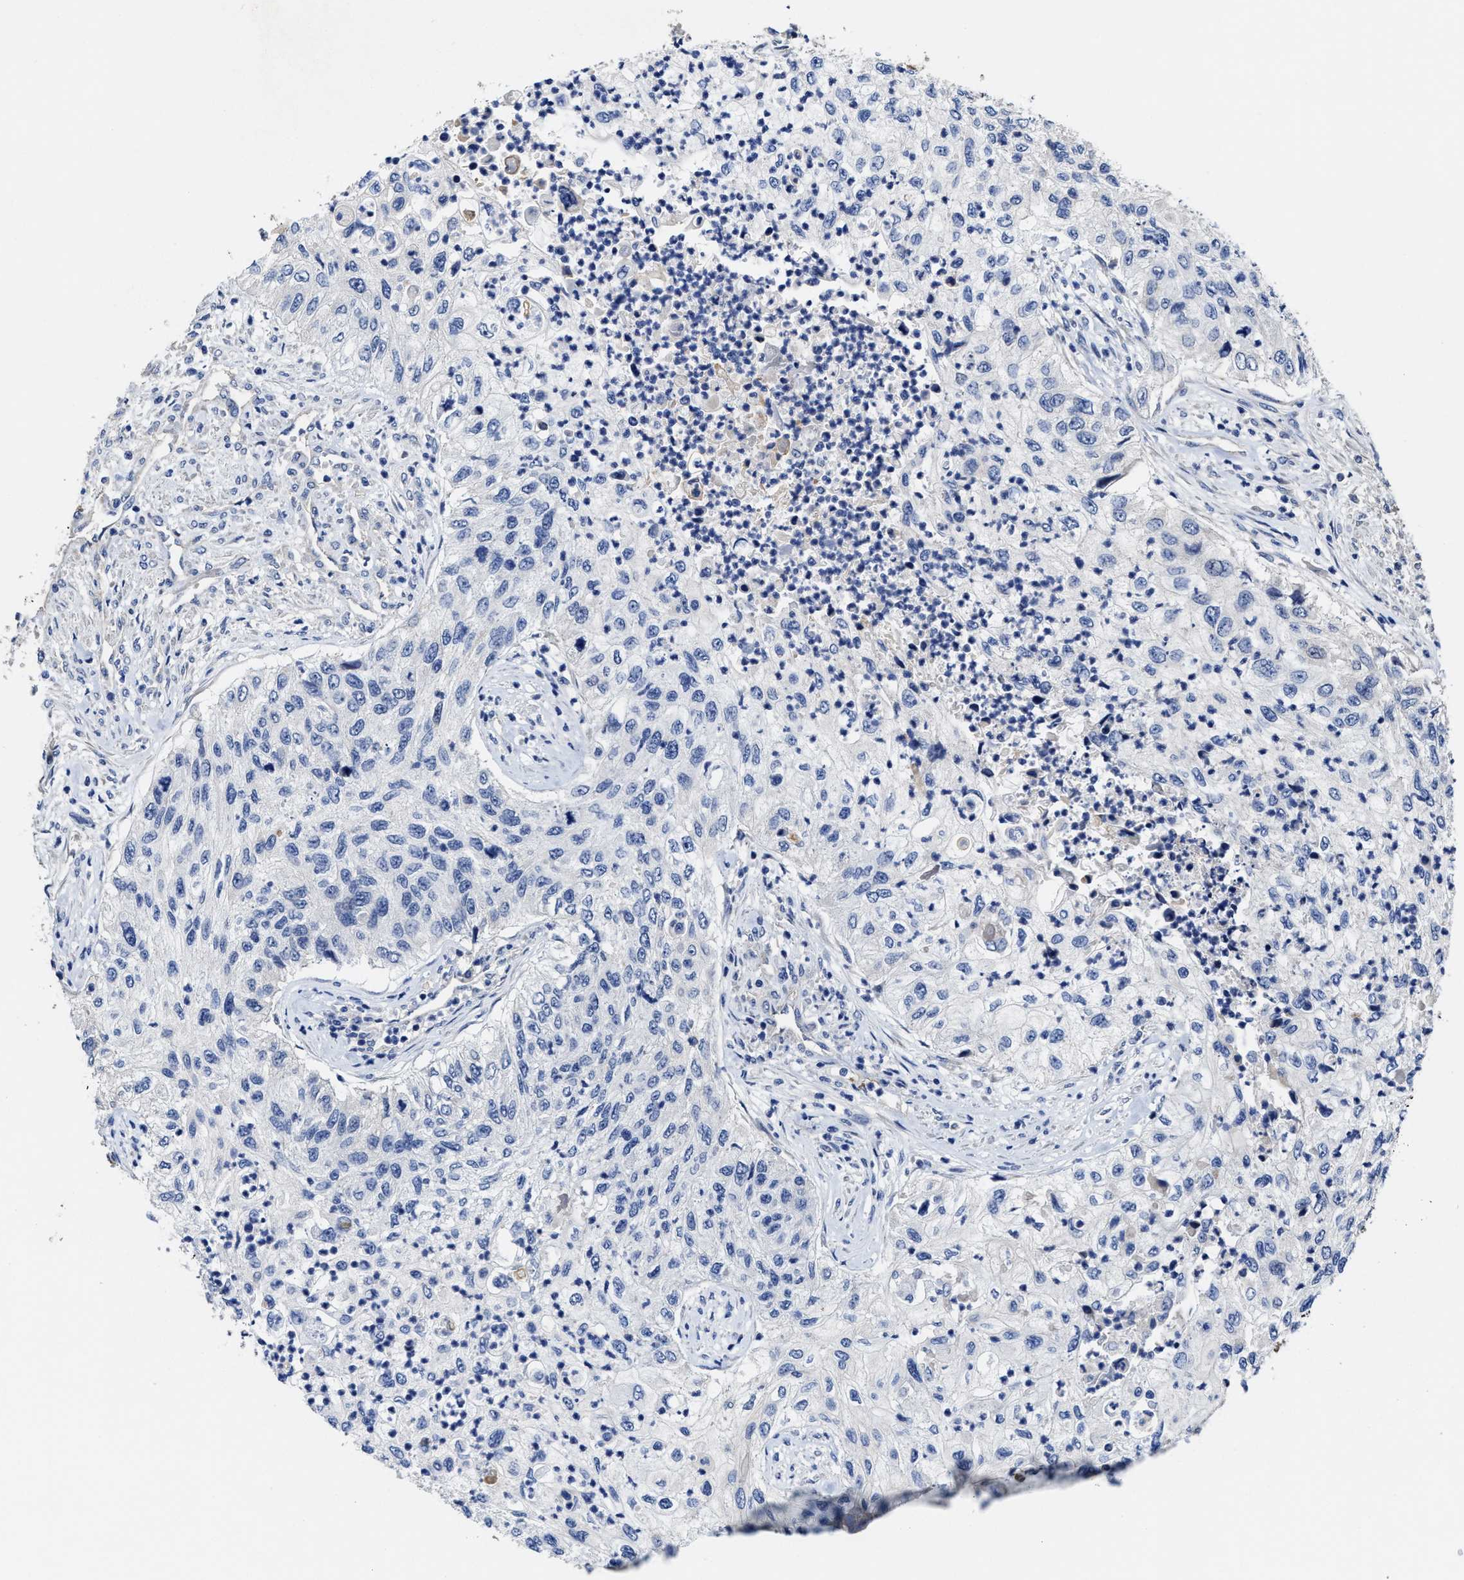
{"staining": {"intensity": "negative", "quantity": "none", "location": "none"}, "tissue": "urothelial cancer", "cell_type": "Tumor cells", "image_type": "cancer", "snomed": [{"axis": "morphology", "description": "Urothelial carcinoma, High grade"}, {"axis": "topography", "description": "Urinary bladder"}], "caption": "Immunohistochemistry histopathology image of neoplastic tissue: high-grade urothelial carcinoma stained with DAB (3,3'-diaminobenzidine) displays no significant protein positivity in tumor cells.", "gene": "TRAF6", "patient": {"sex": "female", "age": 60}}